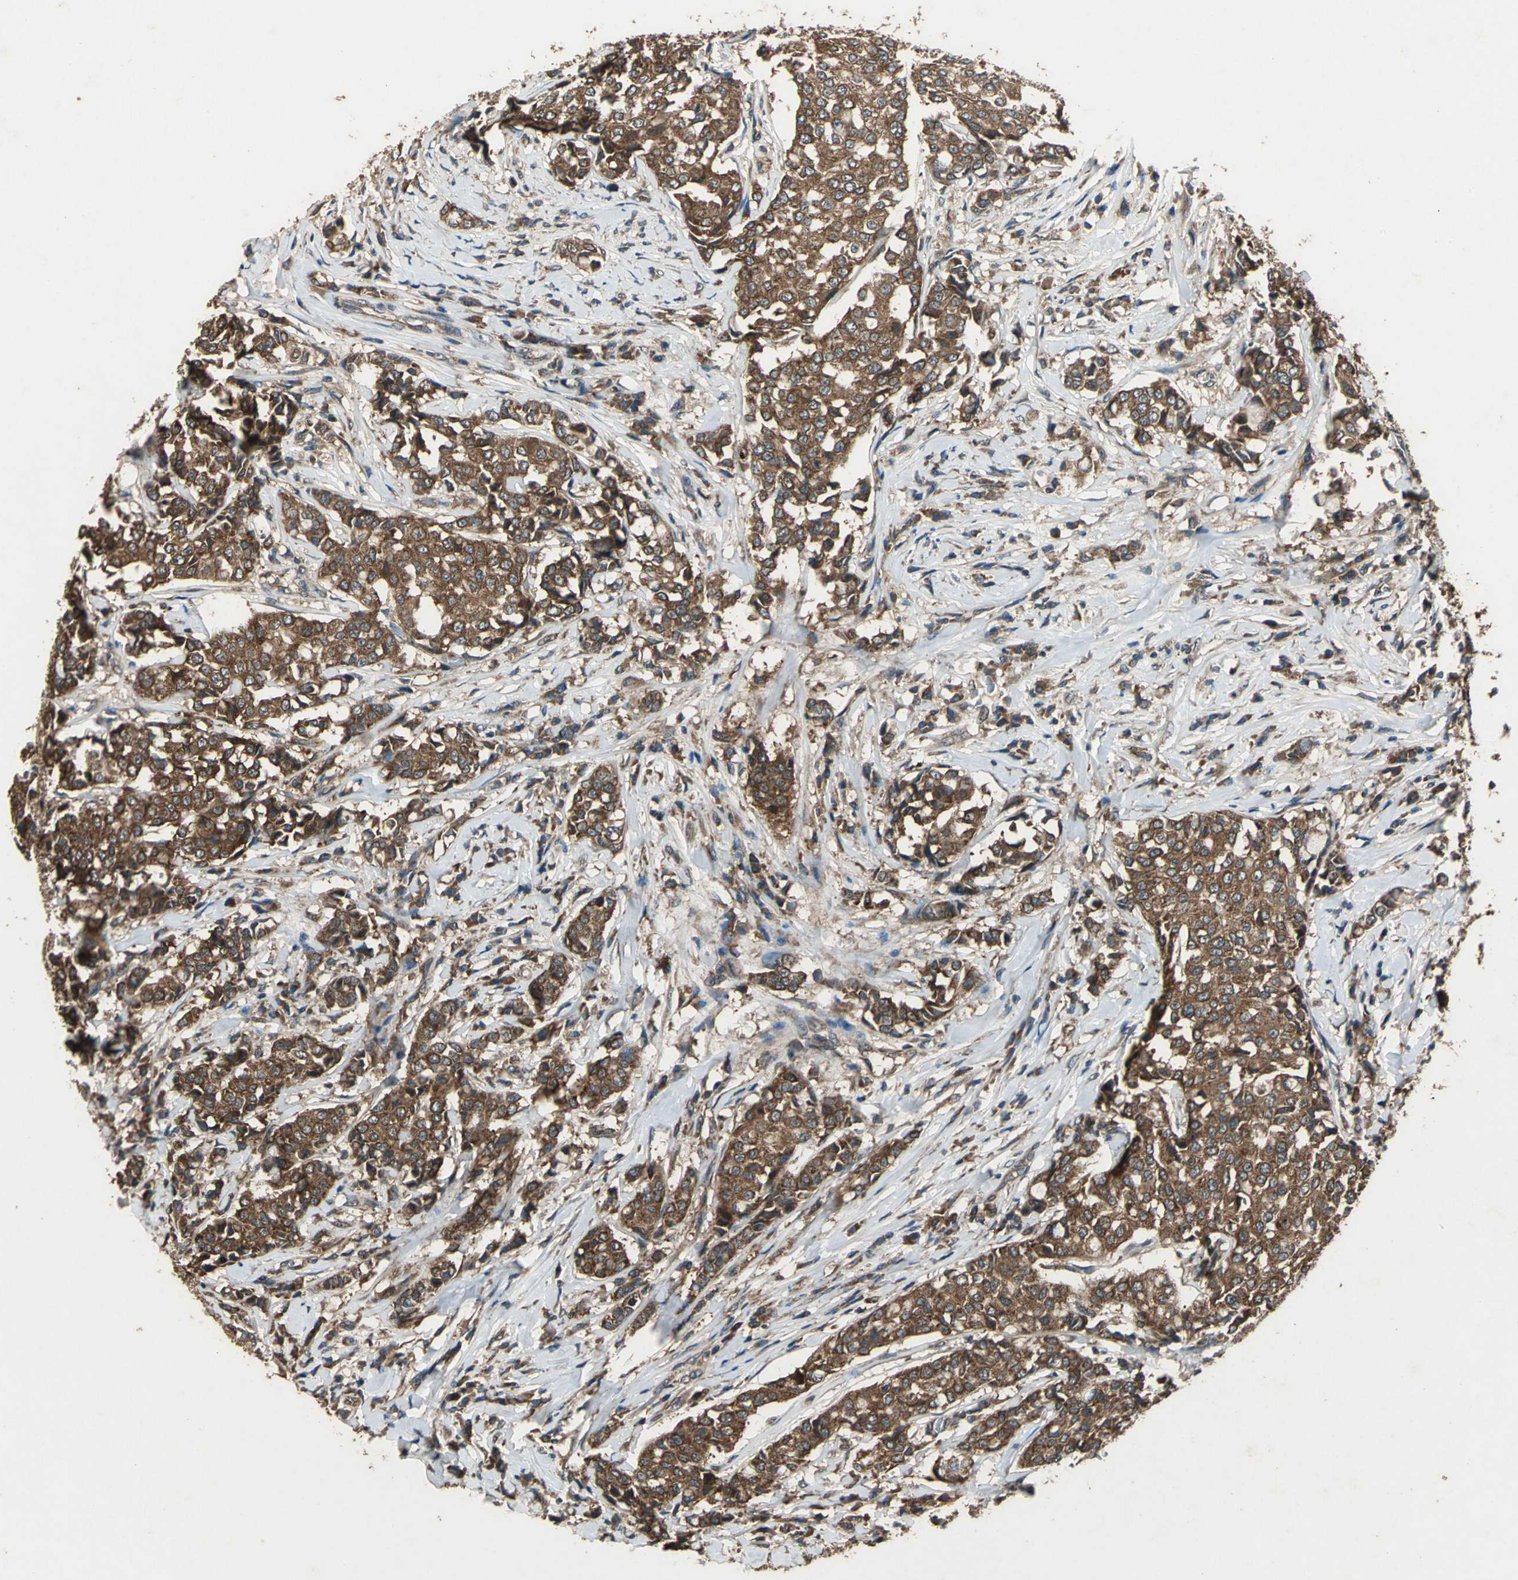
{"staining": {"intensity": "strong", "quantity": ">75%", "location": "cytoplasmic/membranous"}, "tissue": "breast cancer", "cell_type": "Tumor cells", "image_type": "cancer", "snomed": [{"axis": "morphology", "description": "Duct carcinoma"}, {"axis": "topography", "description": "Breast"}], "caption": "The image exhibits staining of breast cancer, revealing strong cytoplasmic/membranous protein positivity (brown color) within tumor cells.", "gene": "ZNF608", "patient": {"sex": "female", "age": 27}}